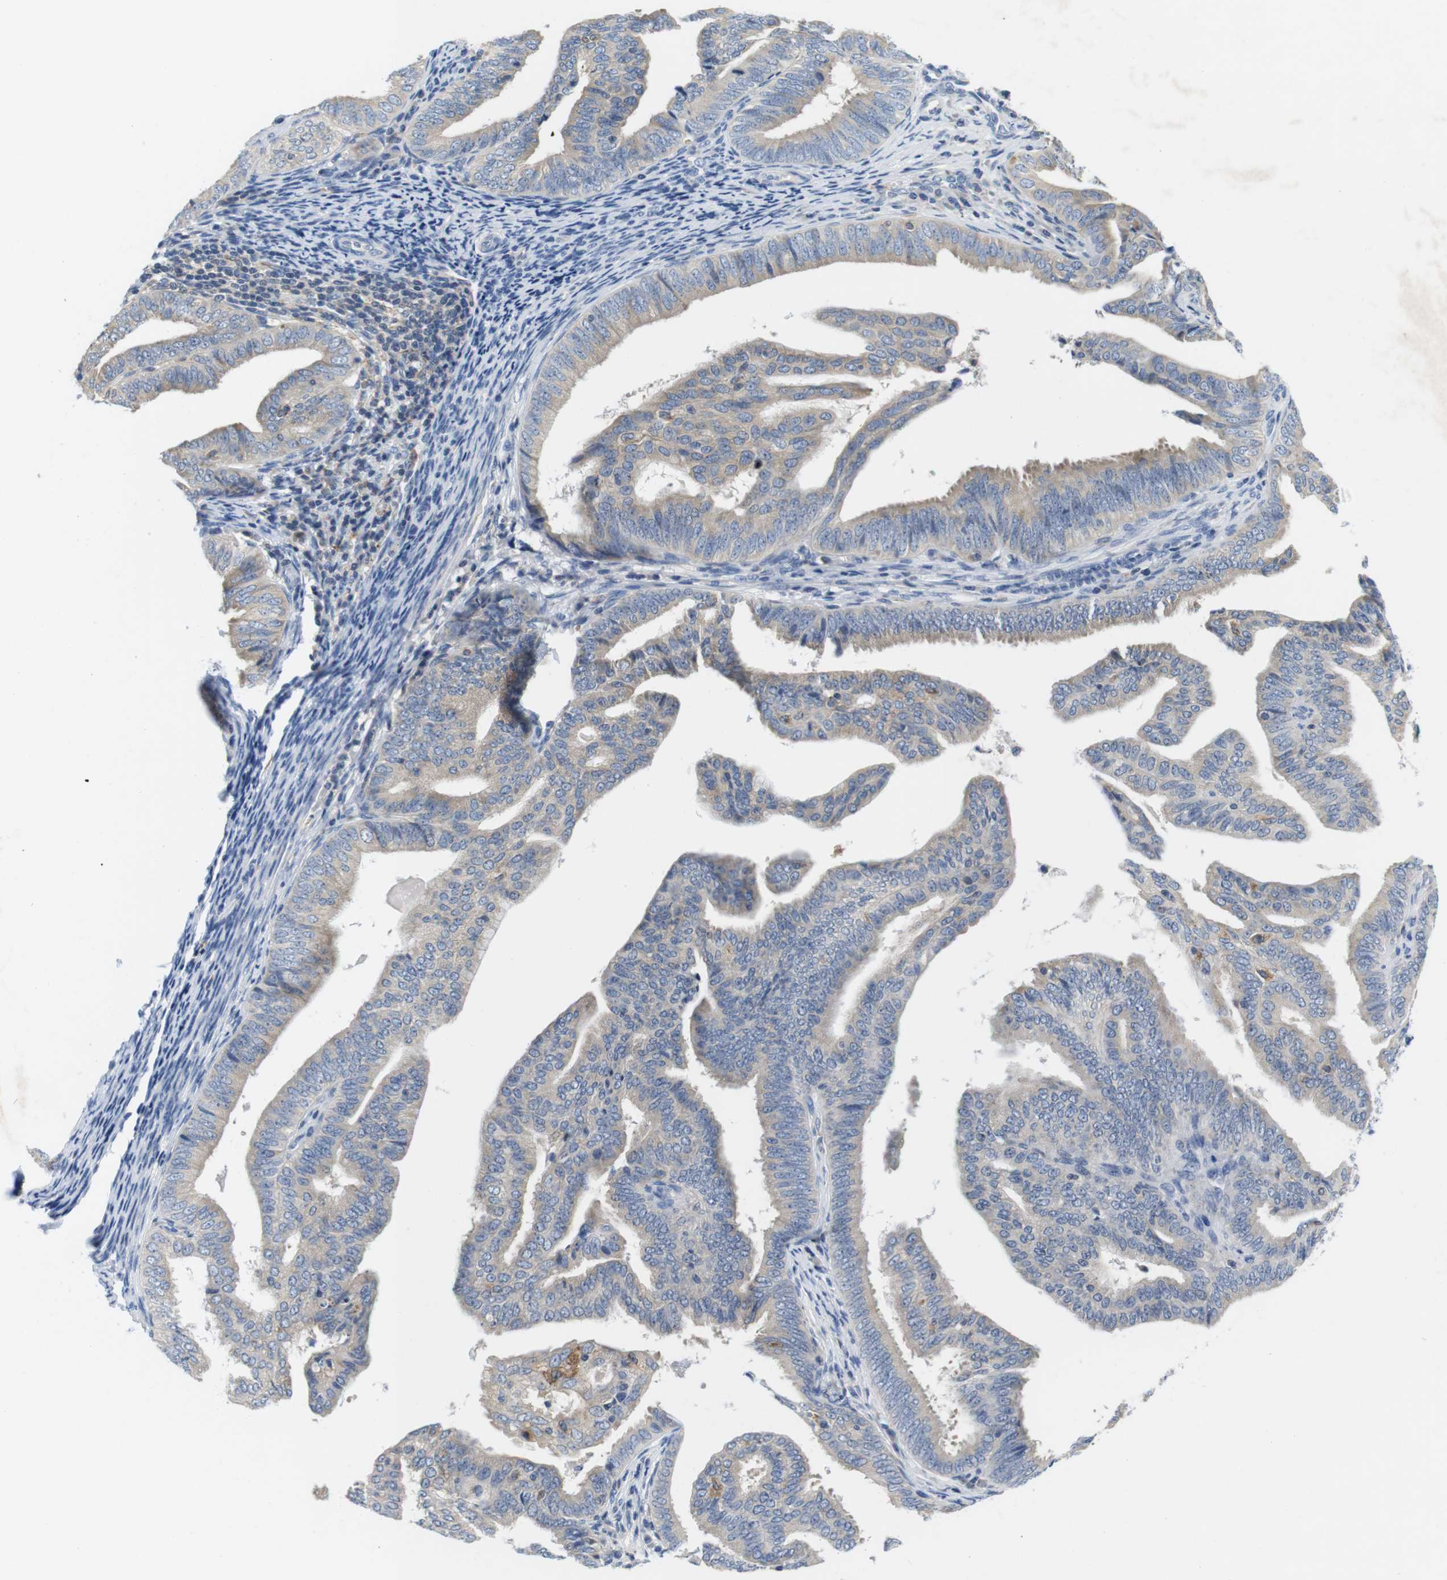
{"staining": {"intensity": "weak", "quantity": "25%-75%", "location": "cytoplasmic/membranous"}, "tissue": "endometrial cancer", "cell_type": "Tumor cells", "image_type": "cancer", "snomed": [{"axis": "morphology", "description": "Adenocarcinoma, NOS"}, {"axis": "topography", "description": "Endometrium"}], "caption": "Endometrial adenocarcinoma was stained to show a protein in brown. There is low levels of weak cytoplasmic/membranous positivity in about 25%-75% of tumor cells.", "gene": "CNGA2", "patient": {"sex": "female", "age": 58}}